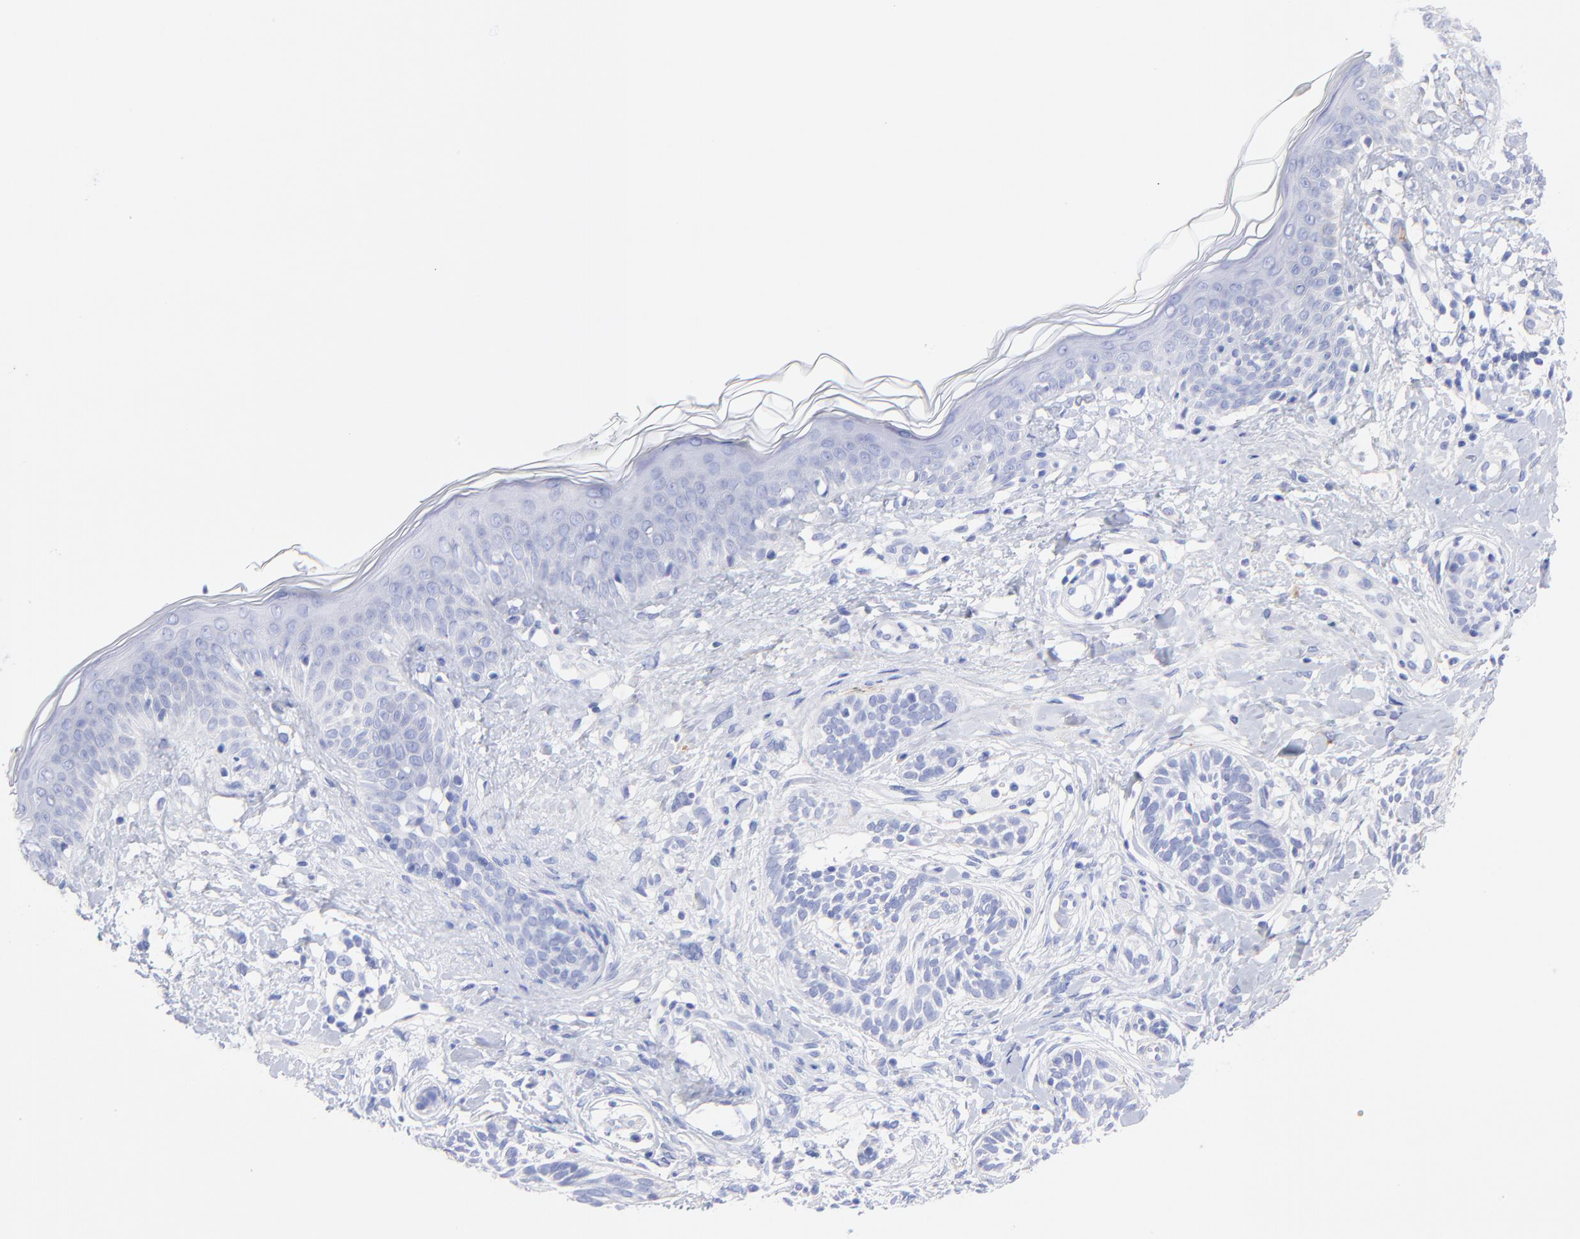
{"staining": {"intensity": "negative", "quantity": "none", "location": "none"}, "tissue": "skin cancer", "cell_type": "Tumor cells", "image_type": "cancer", "snomed": [{"axis": "morphology", "description": "Normal tissue, NOS"}, {"axis": "morphology", "description": "Basal cell carcinoma"}, {"axis": "topography", "description": "Skin"}], "caption": "Micrograph shows no protein expression in tumor cells of skin cancer (basal cell carcinoma) tissue. (DAB immunohistochemistry (IHC) with hematoxylin counter stain).", "gene": "C1QTNF6", "patient": {"sex": "male", "age": 63}}